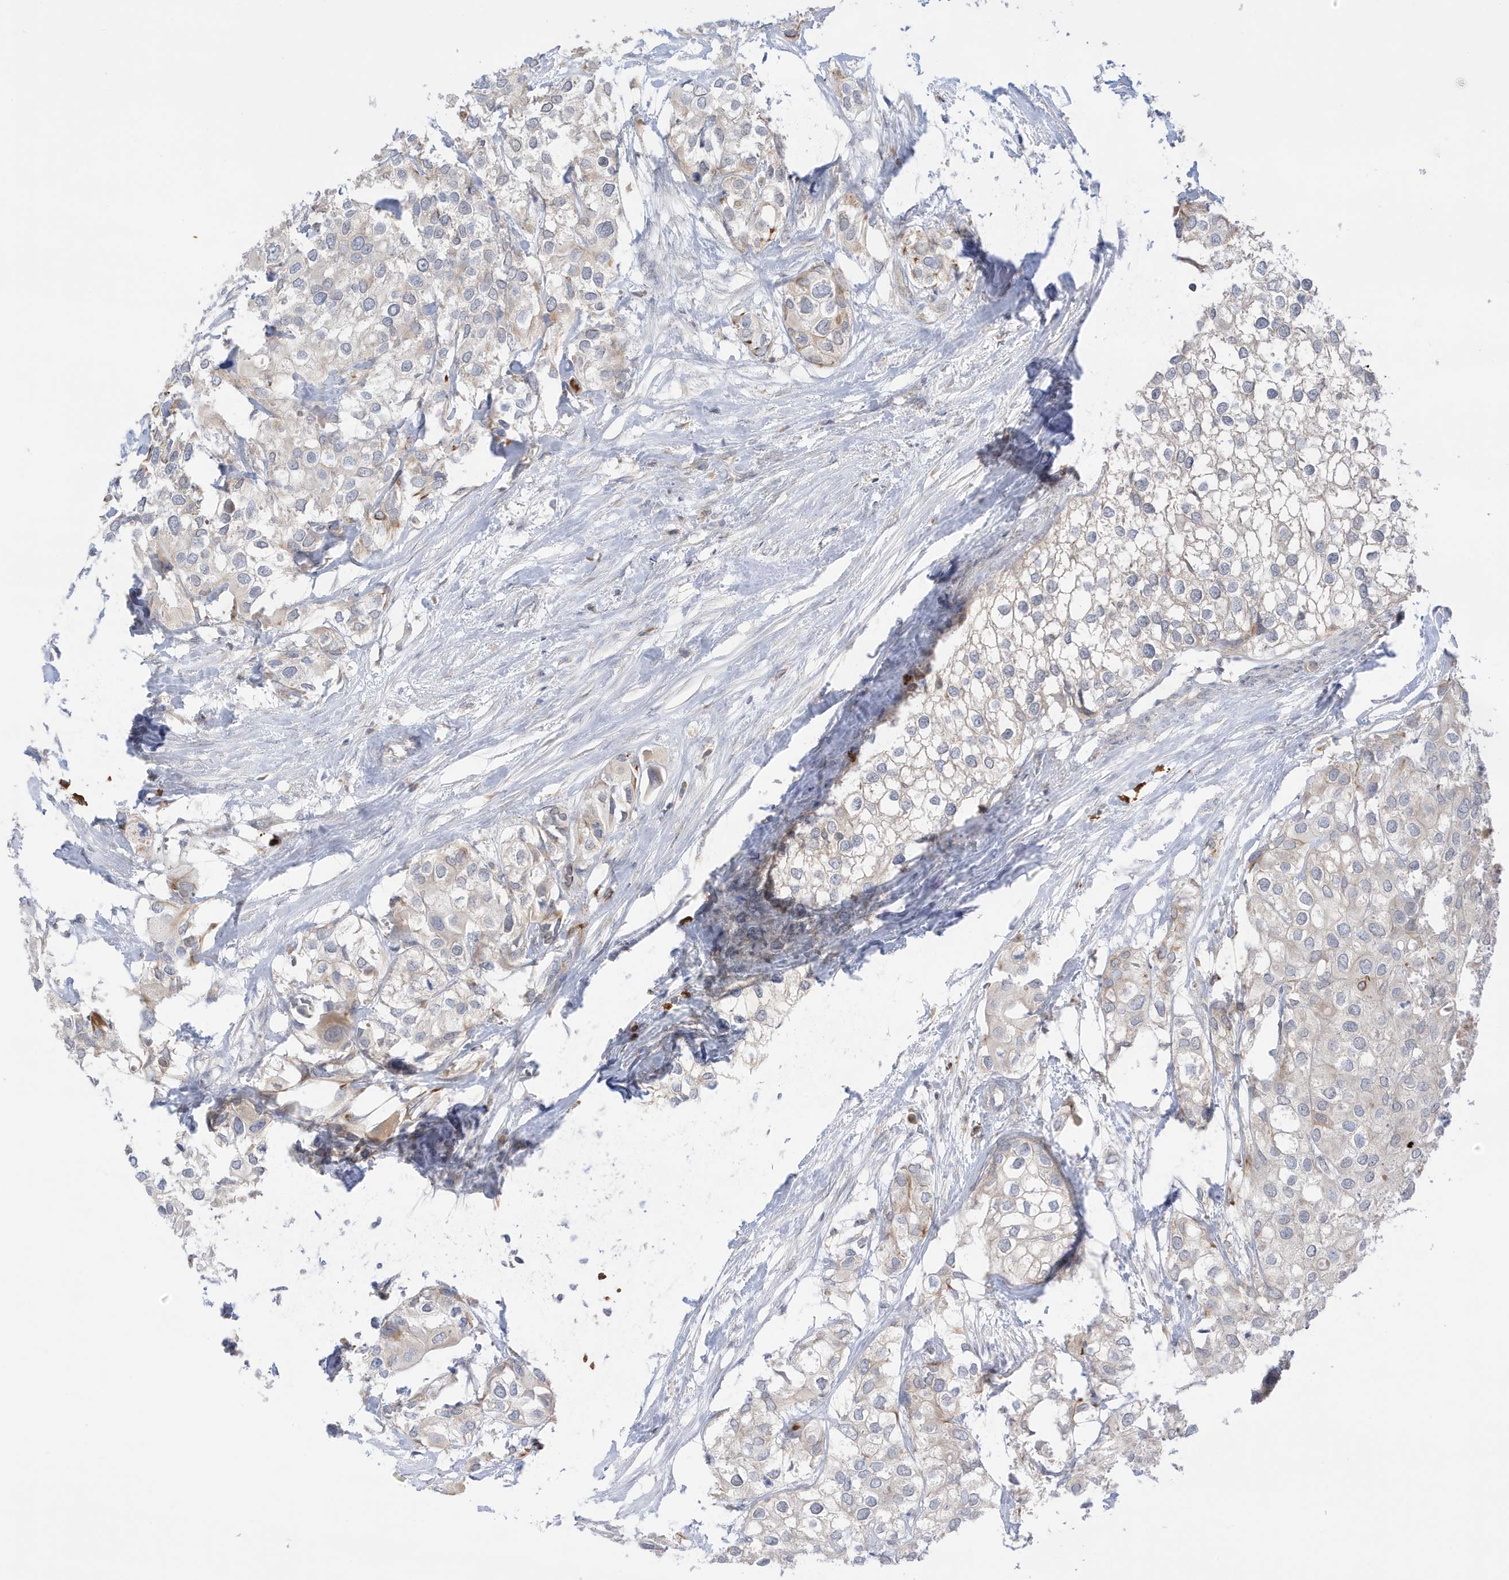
{"staining": {"intensity": "negative", "quantity": "none", "location": "none"}, "tissue": "urothelial cancer", "cell_type": "Tumor cells", "image_type": "cancer", "snomed": [{"axis": "morphology", "description": "Urothelial carcinoma, High grade"}, {"axis": "topography", "description": "Urinary bladder"}], "caption": "DAB (3,3'-diaminobenzidine) immunohistochemical staining of human urothelial cancer exhibits no significant positivity in tumor cells.", "gene": "NPPC", "patient": {"sex": "male", "age": 64}}